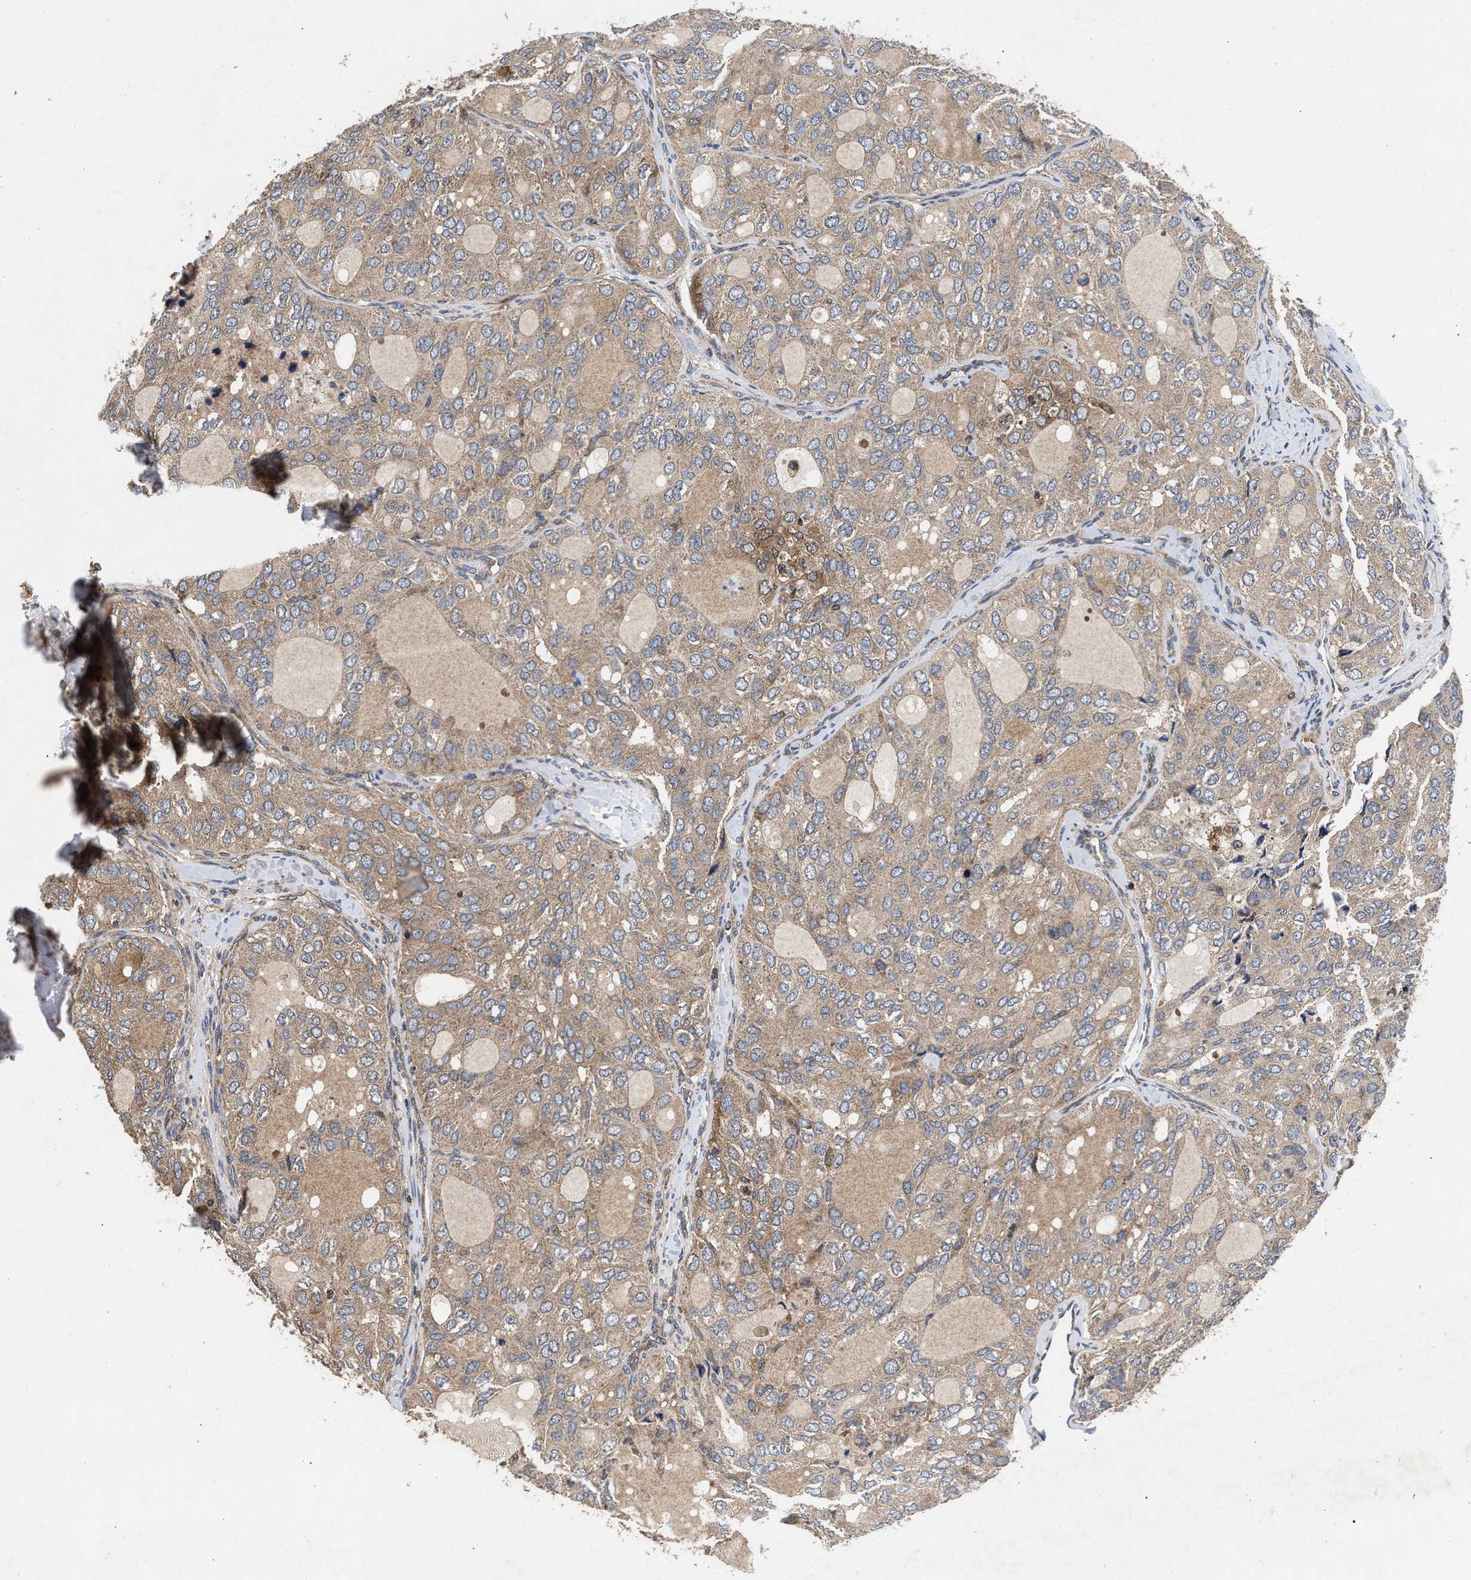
{"staining": {"intensity": "weak", "quantity": ">75%", "location": "cytoplasmic/membranous"}, "tissue": "thyroid cancer", "cell_type": "Tumor cells", "image_type": "cancer", "snomed": [{"axis": "morphology", "description": "Follicular adenoma carcinoma, NOS"}, {"axis": "topography", "description": "Thyroid gland"}], "caption": "Brown immunohistochemical staining in follicular adenoma carcinoma (thyroid) demonstrates weak cytoplasmic/membranous staining in about >75% of tumor cells.", "gene": "NFKB2", "patient": {"sex": "male", "age": 75}}